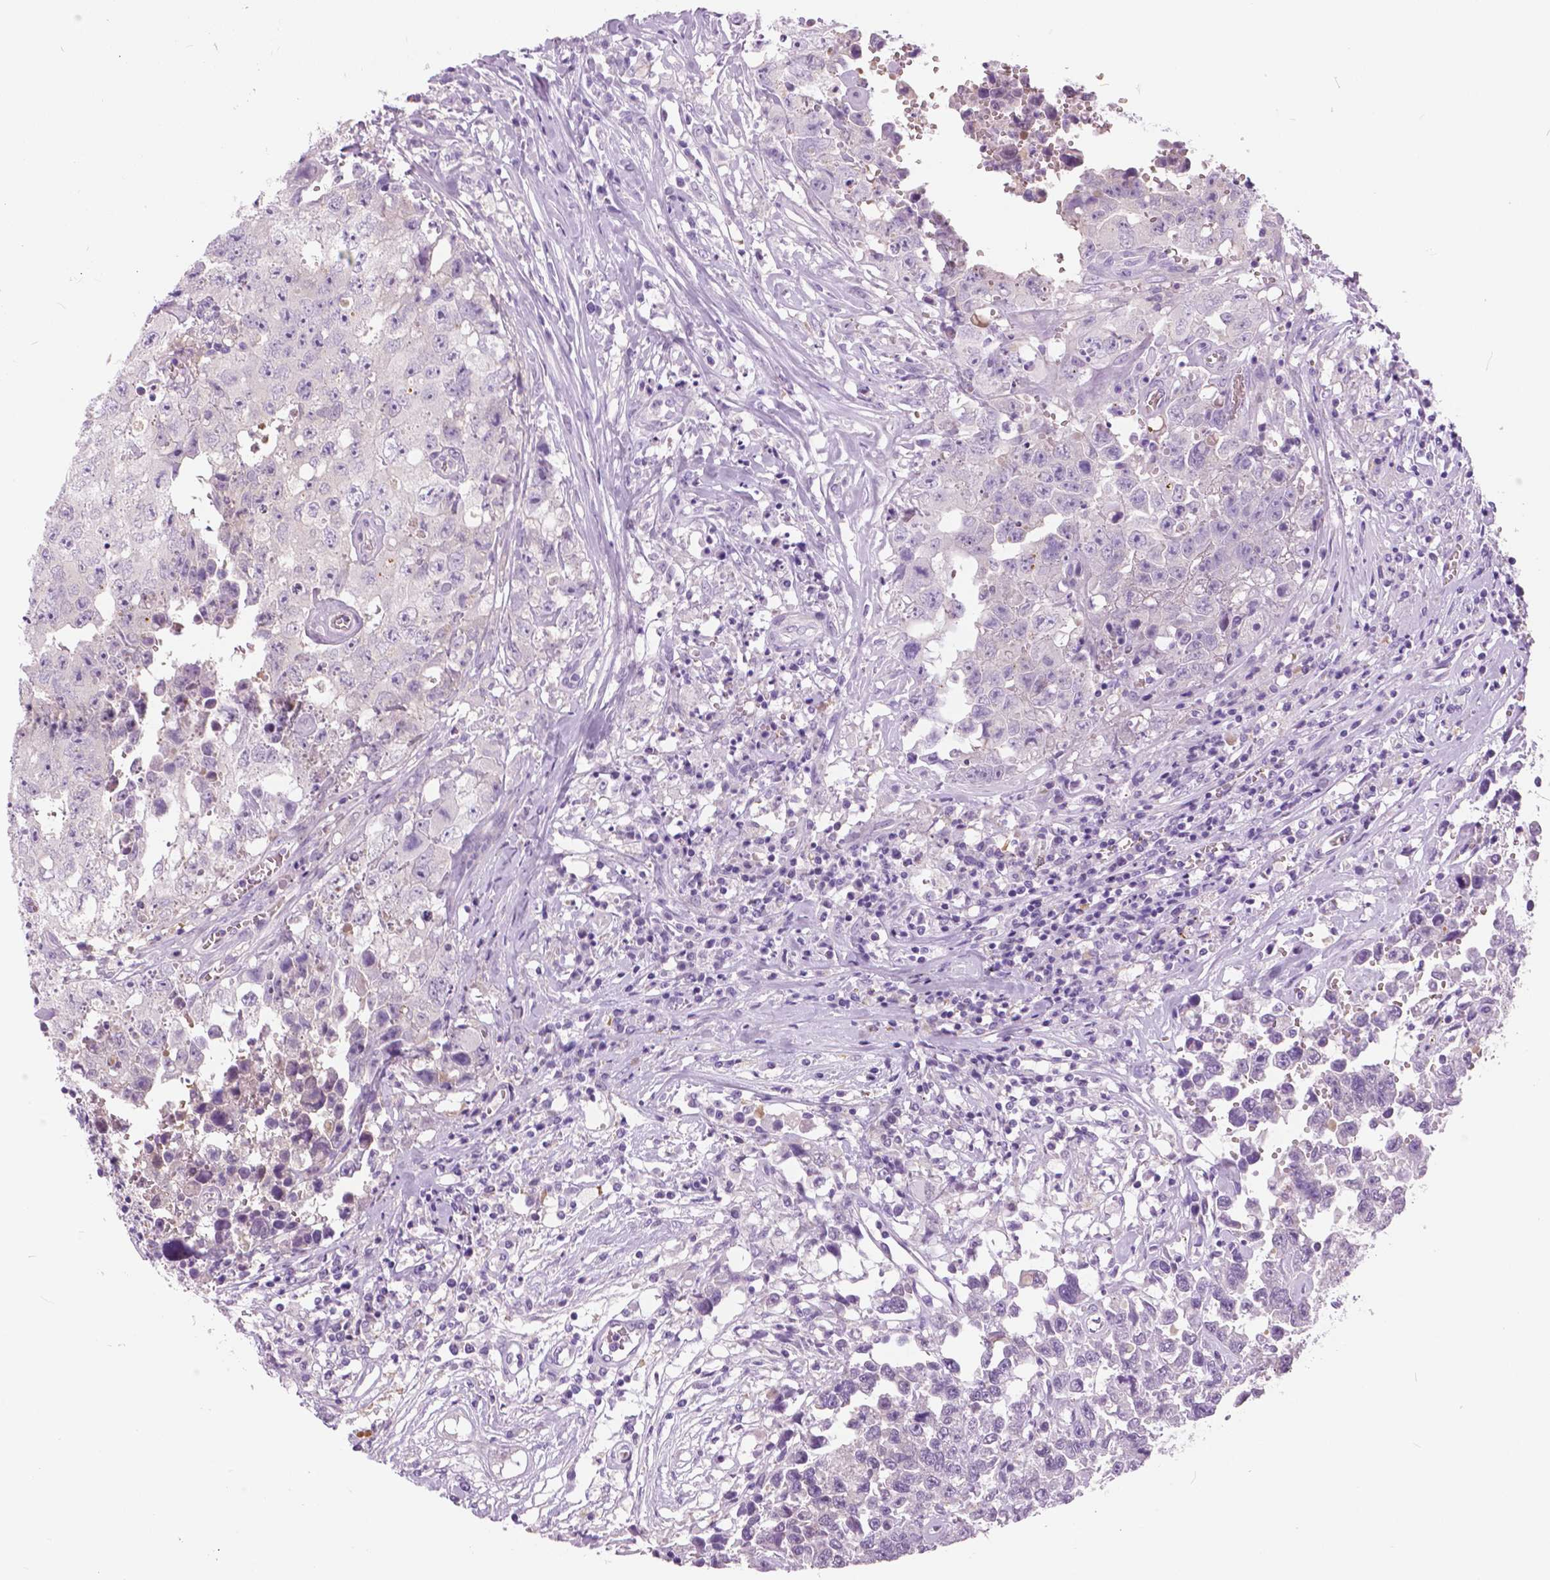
{"staining": {"intensity": "negative", "quantity": "none", "location": "none"}, "tissue": "testis cancer", "cell_type": "Tumor cells", "image_type": "cancer", "snomed": [{"axis": "morphology", "description": "Carcinoma, Embryonal, NOS"}, {"axis": "topography", "description": "Testis"}], "caption": "This is a histopathology image of immunohistochemistry (IHC) staining of testis cancer (embryonal carcinoma), which shows no staining in tumor cells.", "gene": "TP53TG5", "patient": {"sex": "male", "age": 36}}